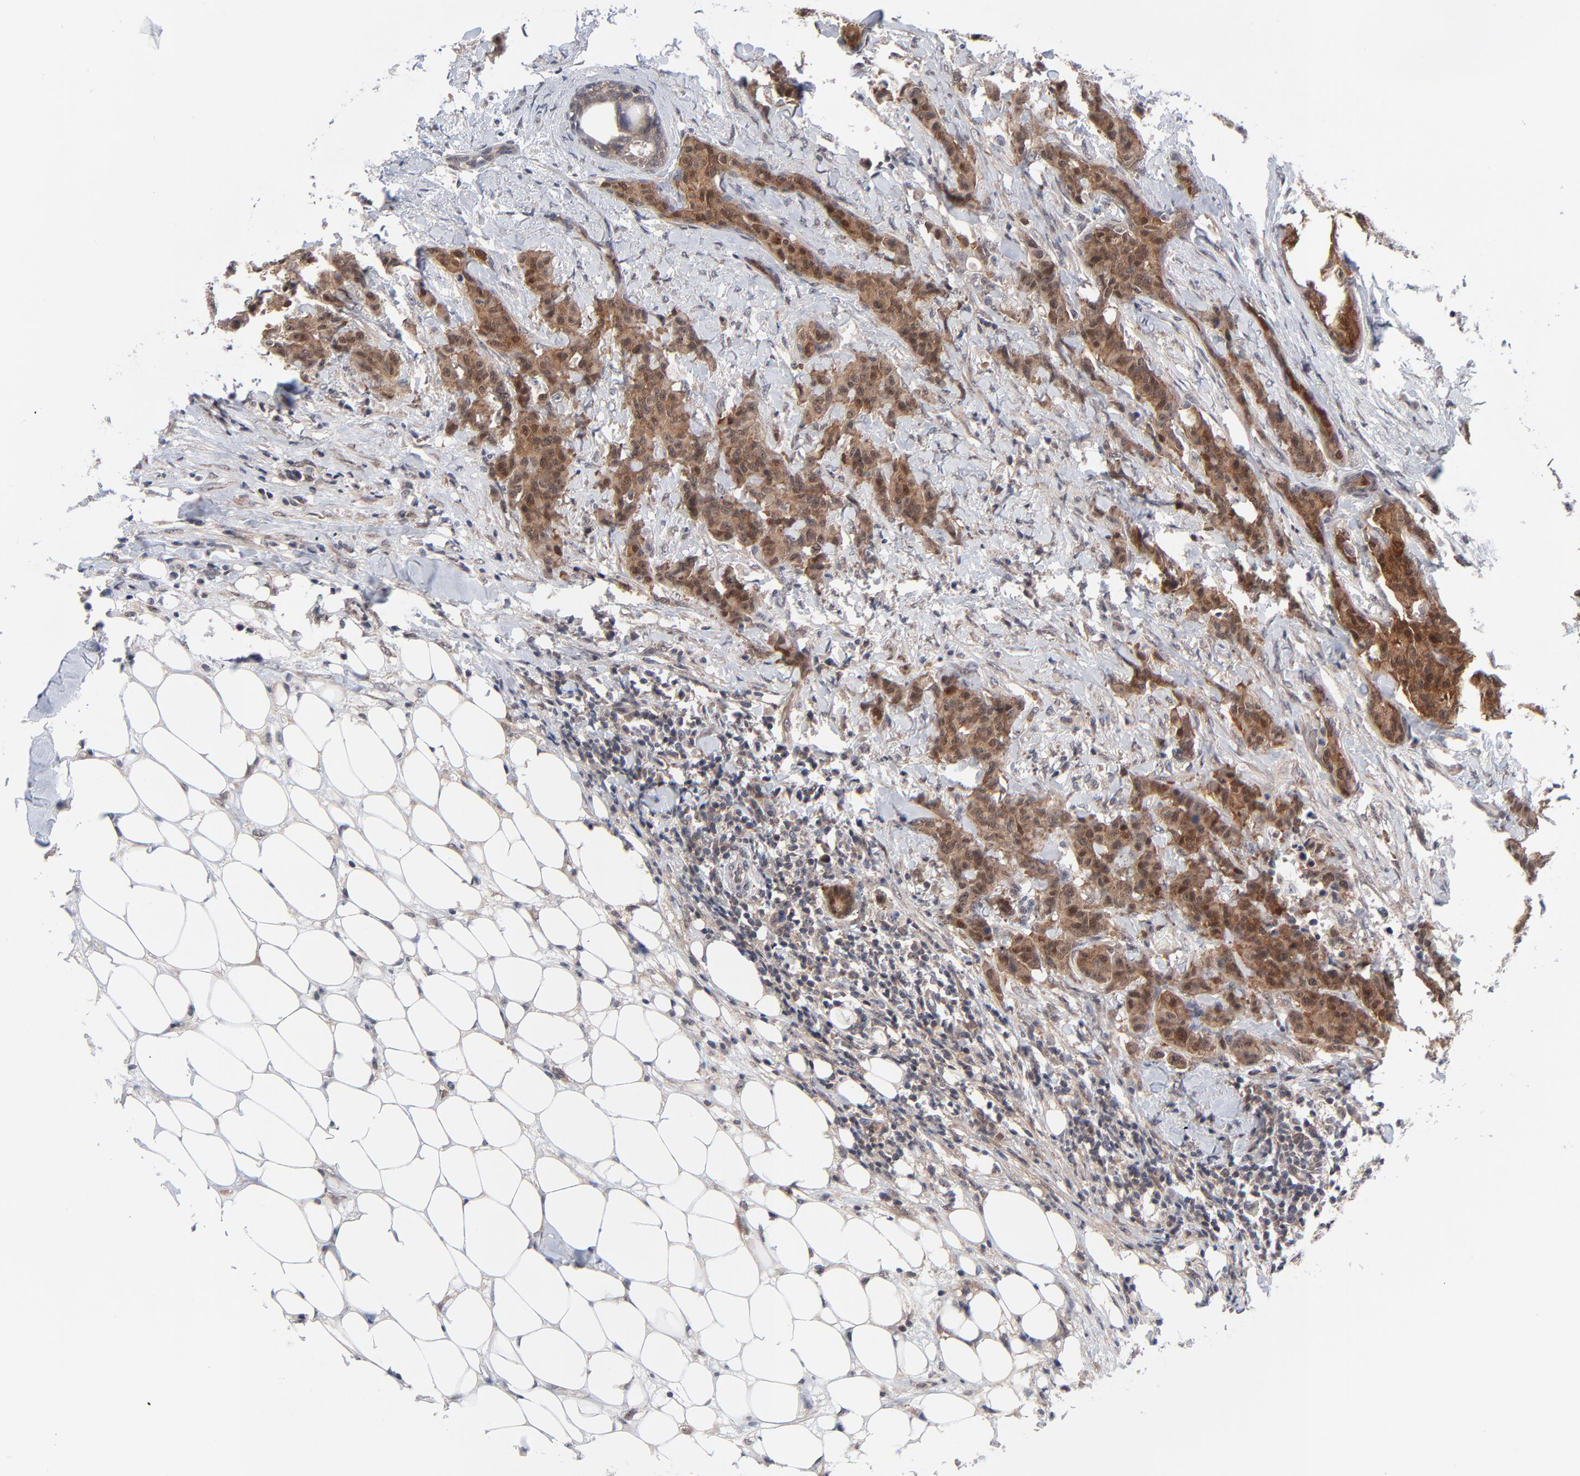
{"staining": {"intensity": "moderate", "quantity": ">75%", "location": "cytoplasmic/membranous,nuclear"}, "tissue": "breast cancer", "cell_type": "Tumor cells", "image_type": "cancer", "snomed": [{"axis": "morphology", "description": "Duct carcinoma"}, {"axis": "topography", "description": "Breast"}], "caption": "Immunohistochemistry (IHC) of human breast infiltrating ductal carcinoma shows medium levels of moderate cytoplasmic/membranous and nuclear expression in approximately >75% of tumor cells. (DAB IHC with brightfield microscopy, high magnification).", "gene": "RPS6KB1", "patient": {"sex": "female", "age": 40}}